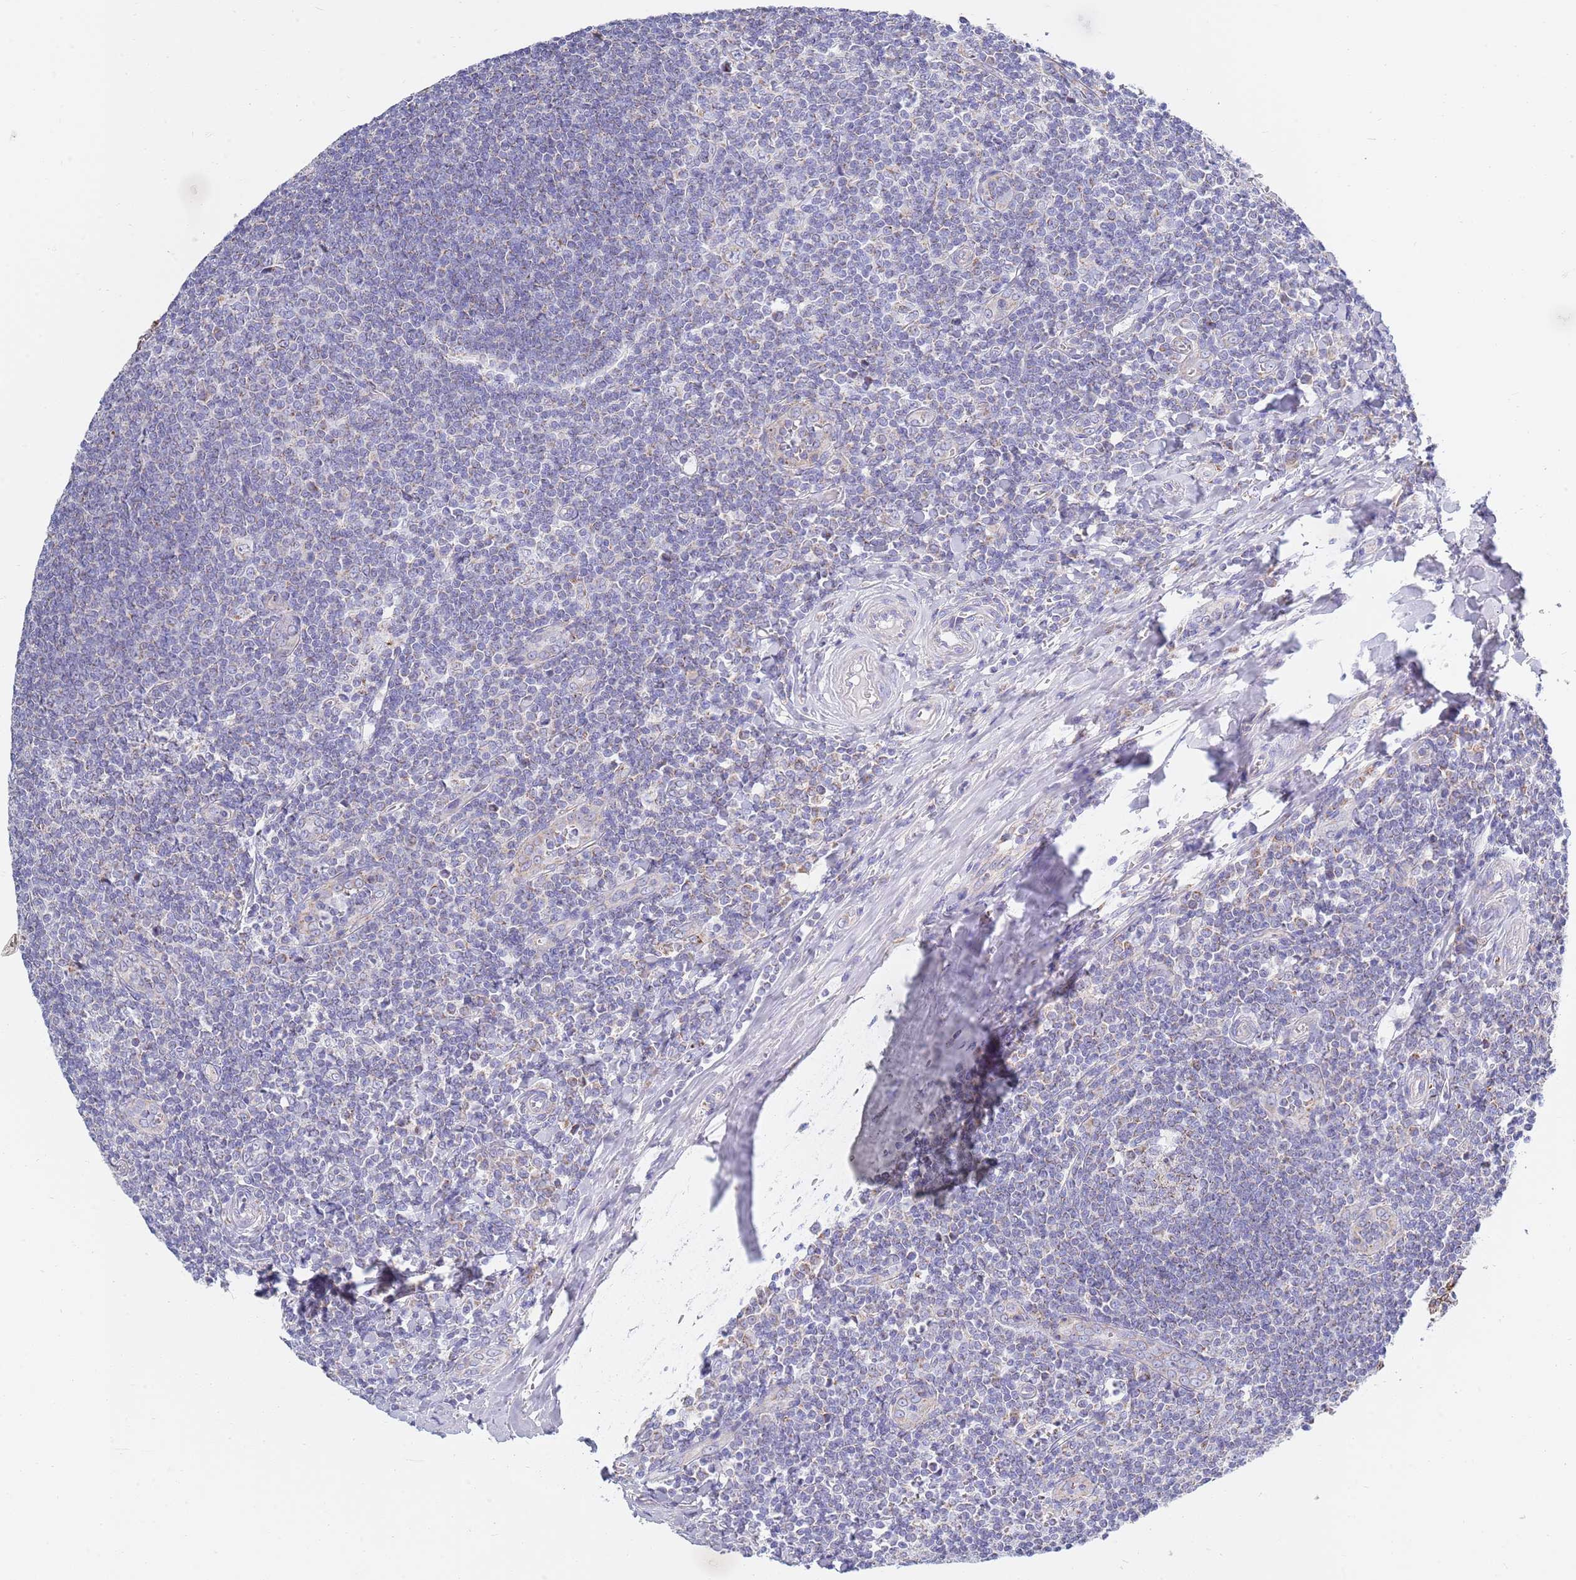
{"staining": {"intensity": "moderate", "quantity": "25%-75%", "location": "cytoplasmic/membranous"}, "tissue": "tonsil", "cell_type": "Germinal center cells", "image_type": "normal", "snomed": [{"axis": "morphology", "description": "Normal tissue, NOS"}, {"axis": "topography", "description": "Tonsil"}], "caption": "High-power microscopy captured an IHC micrograph of unremarkable tonsil, revealing moderate cytoplasmic/membranous expression in approximately 25%-75% of germinal center cells.", "gene": "EMC8", "patient": {"sex": "male", "age": 27}}